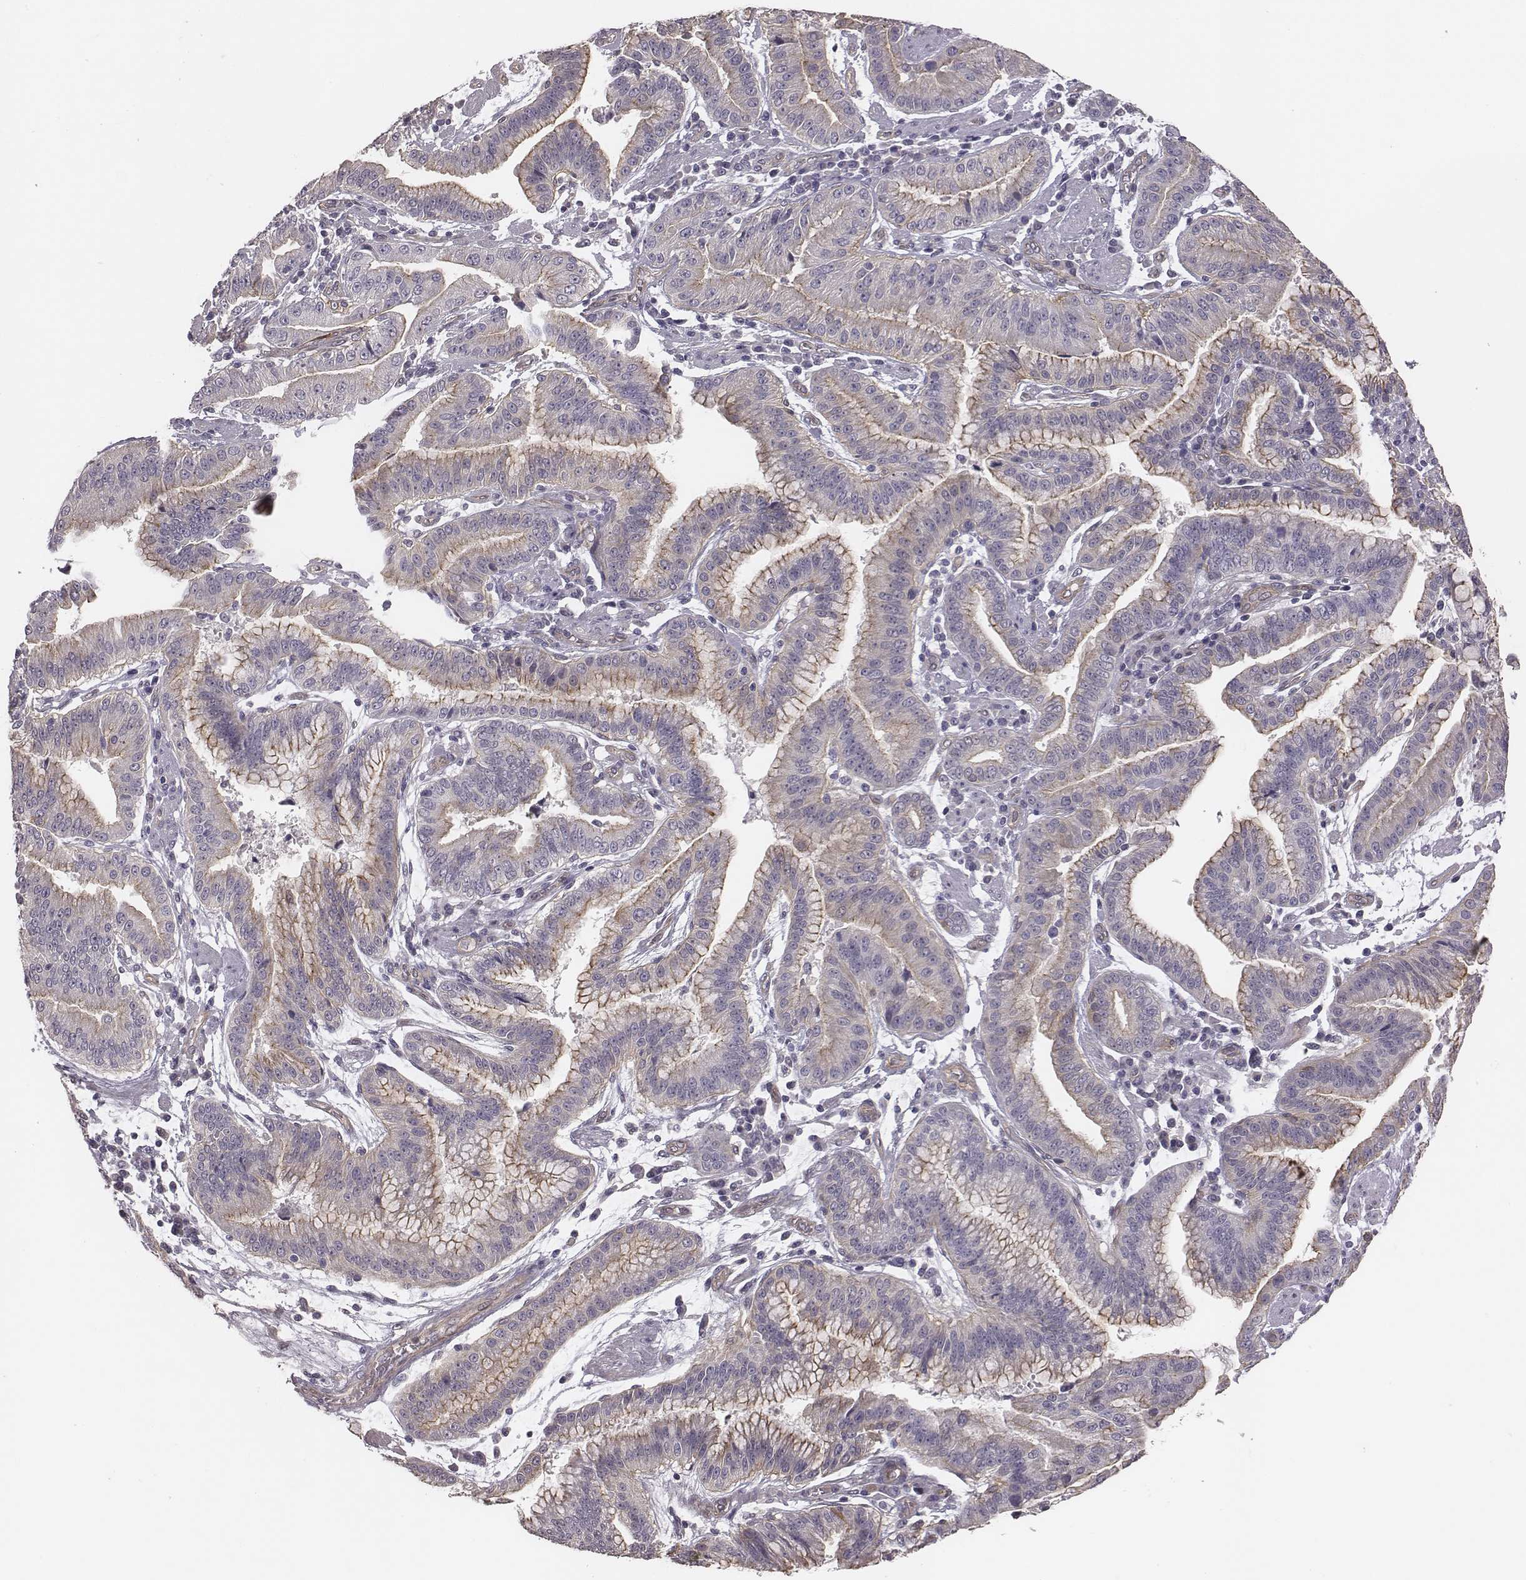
{"staining": {"intensity": "negative", "quantity": "none", "location": "none"}, "tissue": "stomach cancer", "cell_type": "Tumor cells", "image_type": "cancer", "snomed": [{"axis": "morphology", "description": "Adenocarcinoma, NOS"}, {"axis": "topography", "description": "Stomach"}], "caption": "Stomach cancer stained for a protein using IHC exhibits no expression tumor cells.", "gene": "SCARF1", "patient": {"sex": "male", "age": 83}}